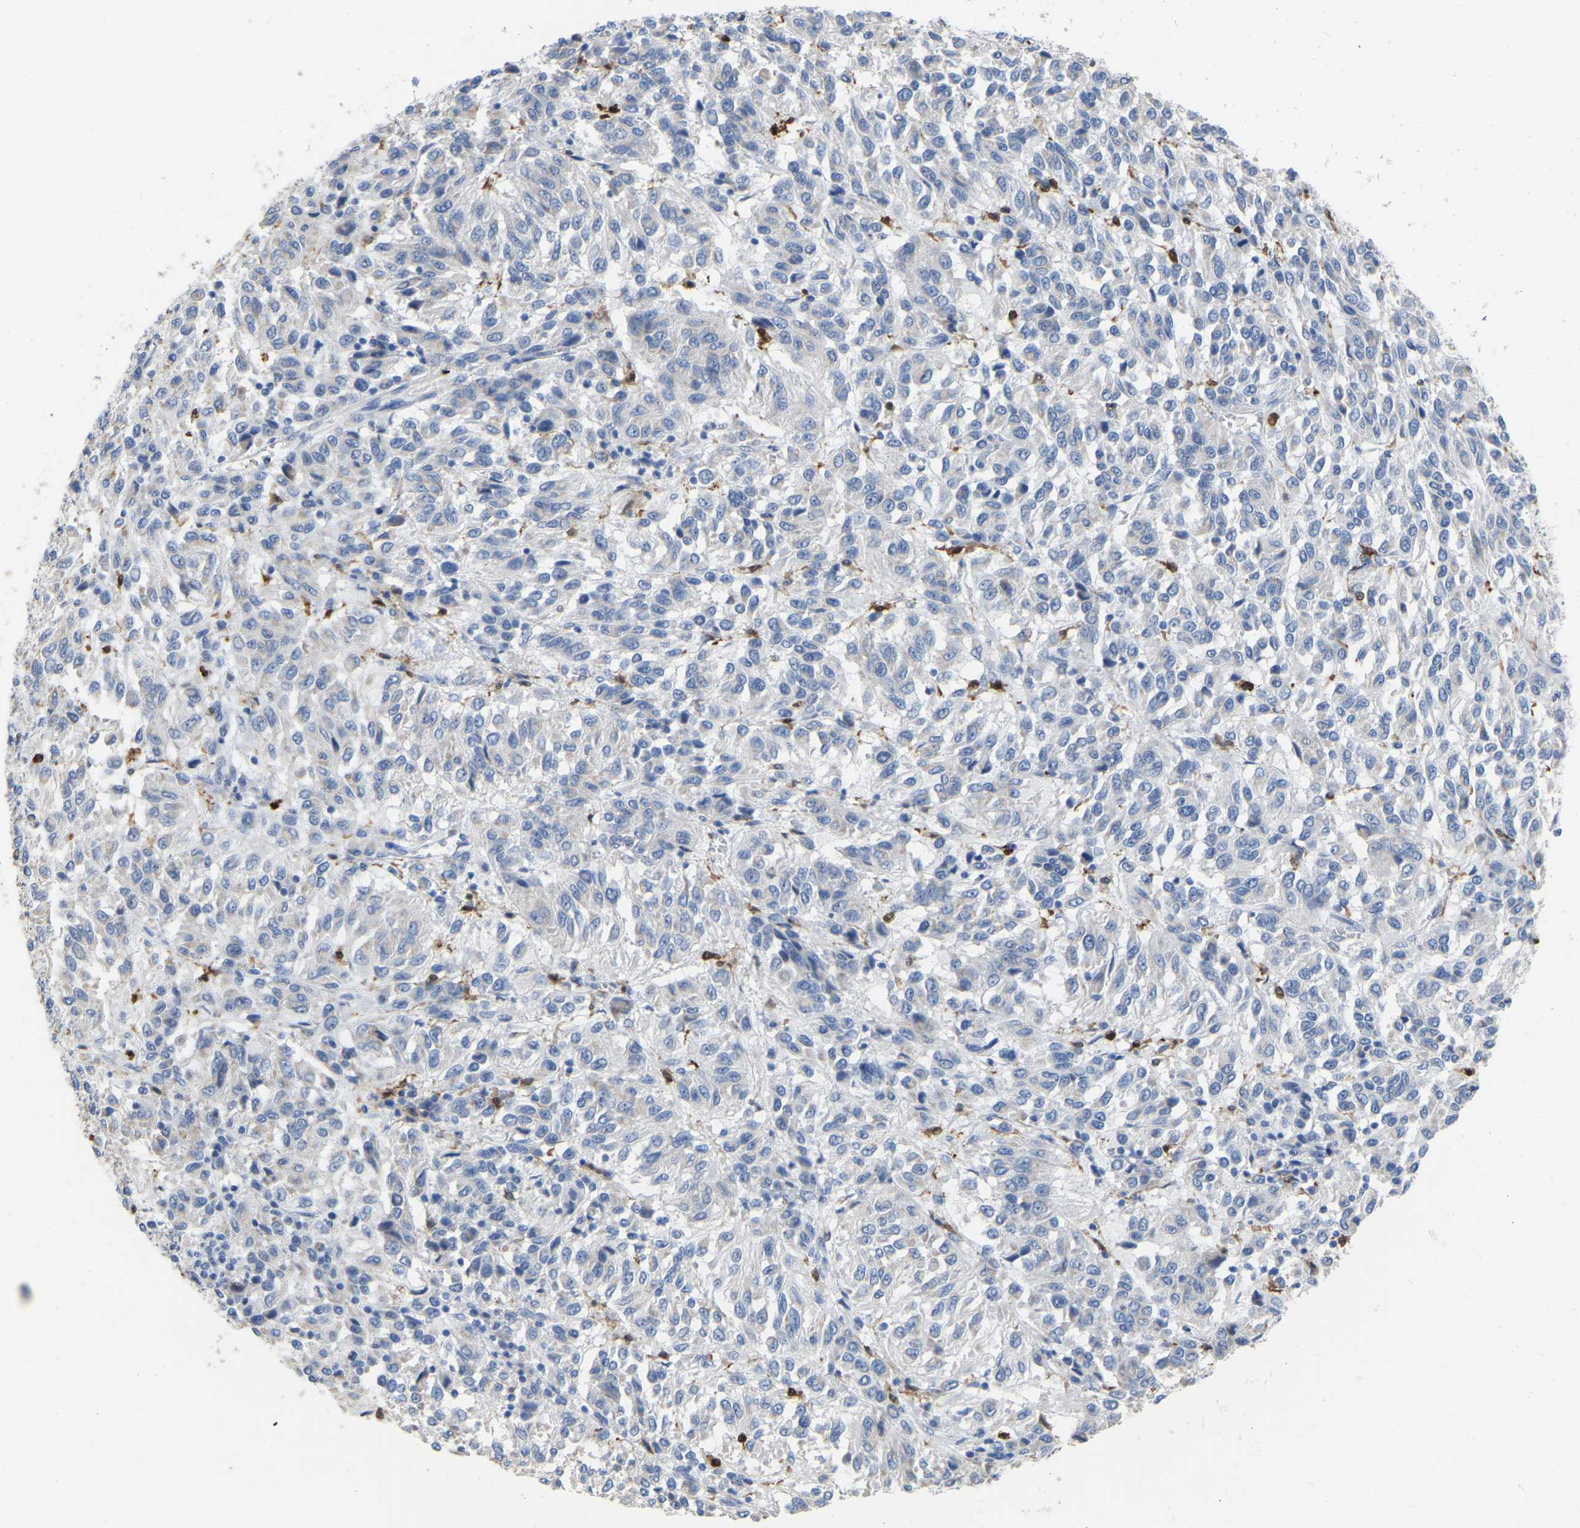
{"staining": {"intensity": "negative", "quantity": "none", "location": "none"}, "tissue": "melanoma", "cell_type": "Tumor cells", "image_type": "cancer", "snomed": [{"axis": "morphology", "description": "Malignant melanoma, Metastatic site"}, {"axis": "topography", "description": "Lung"}], "caption": "IHC of human malignant melanoma (metastatic site) displays no positivity in tumor cells. The staining is performed using DAB brown chromogen with nuclei counter-stained in using hematoxylin.", "gene": "ULBP2", "patient": {"sex": "male", "age": 64}}